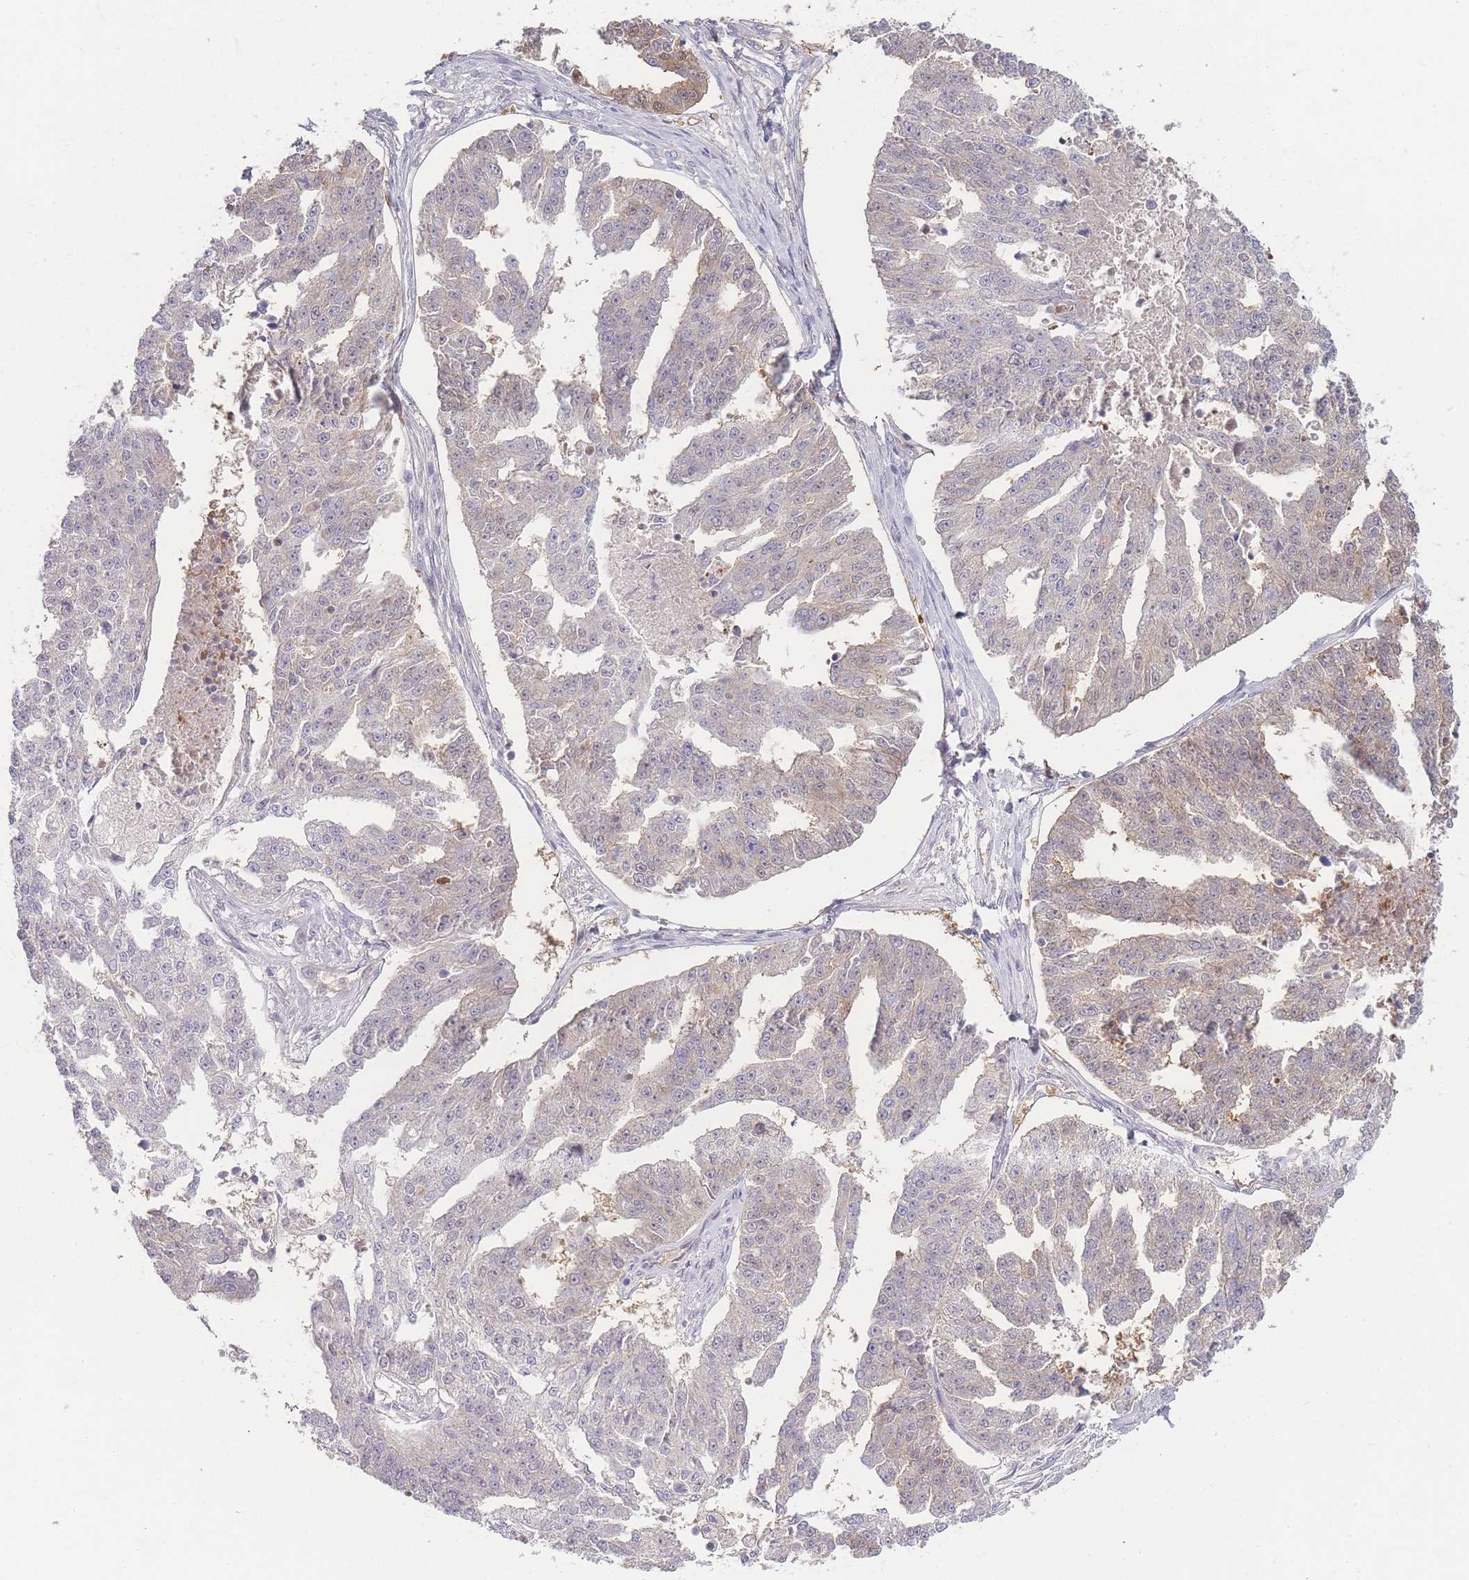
{"staining": {"intensity": "weak", "quantity": "<25%", "location": "cytoplasmic/membranous"}, "tissue": "ovarian cancer", "cell_type": "Tumor cells", "image_type": "cancer", "snomed": [{"axis": "morphology", "description": "Cystadenocarcinoma, serous, NOS"}, {"axis": "topography", "description": "Ovary"}], "caption": "Tumor cells show no significant protein positivity in ovarian cancer (serous cystadenocarcinoma).", "gene": "SPHKAP", "patient": {"sex": "female", "age": 58}}